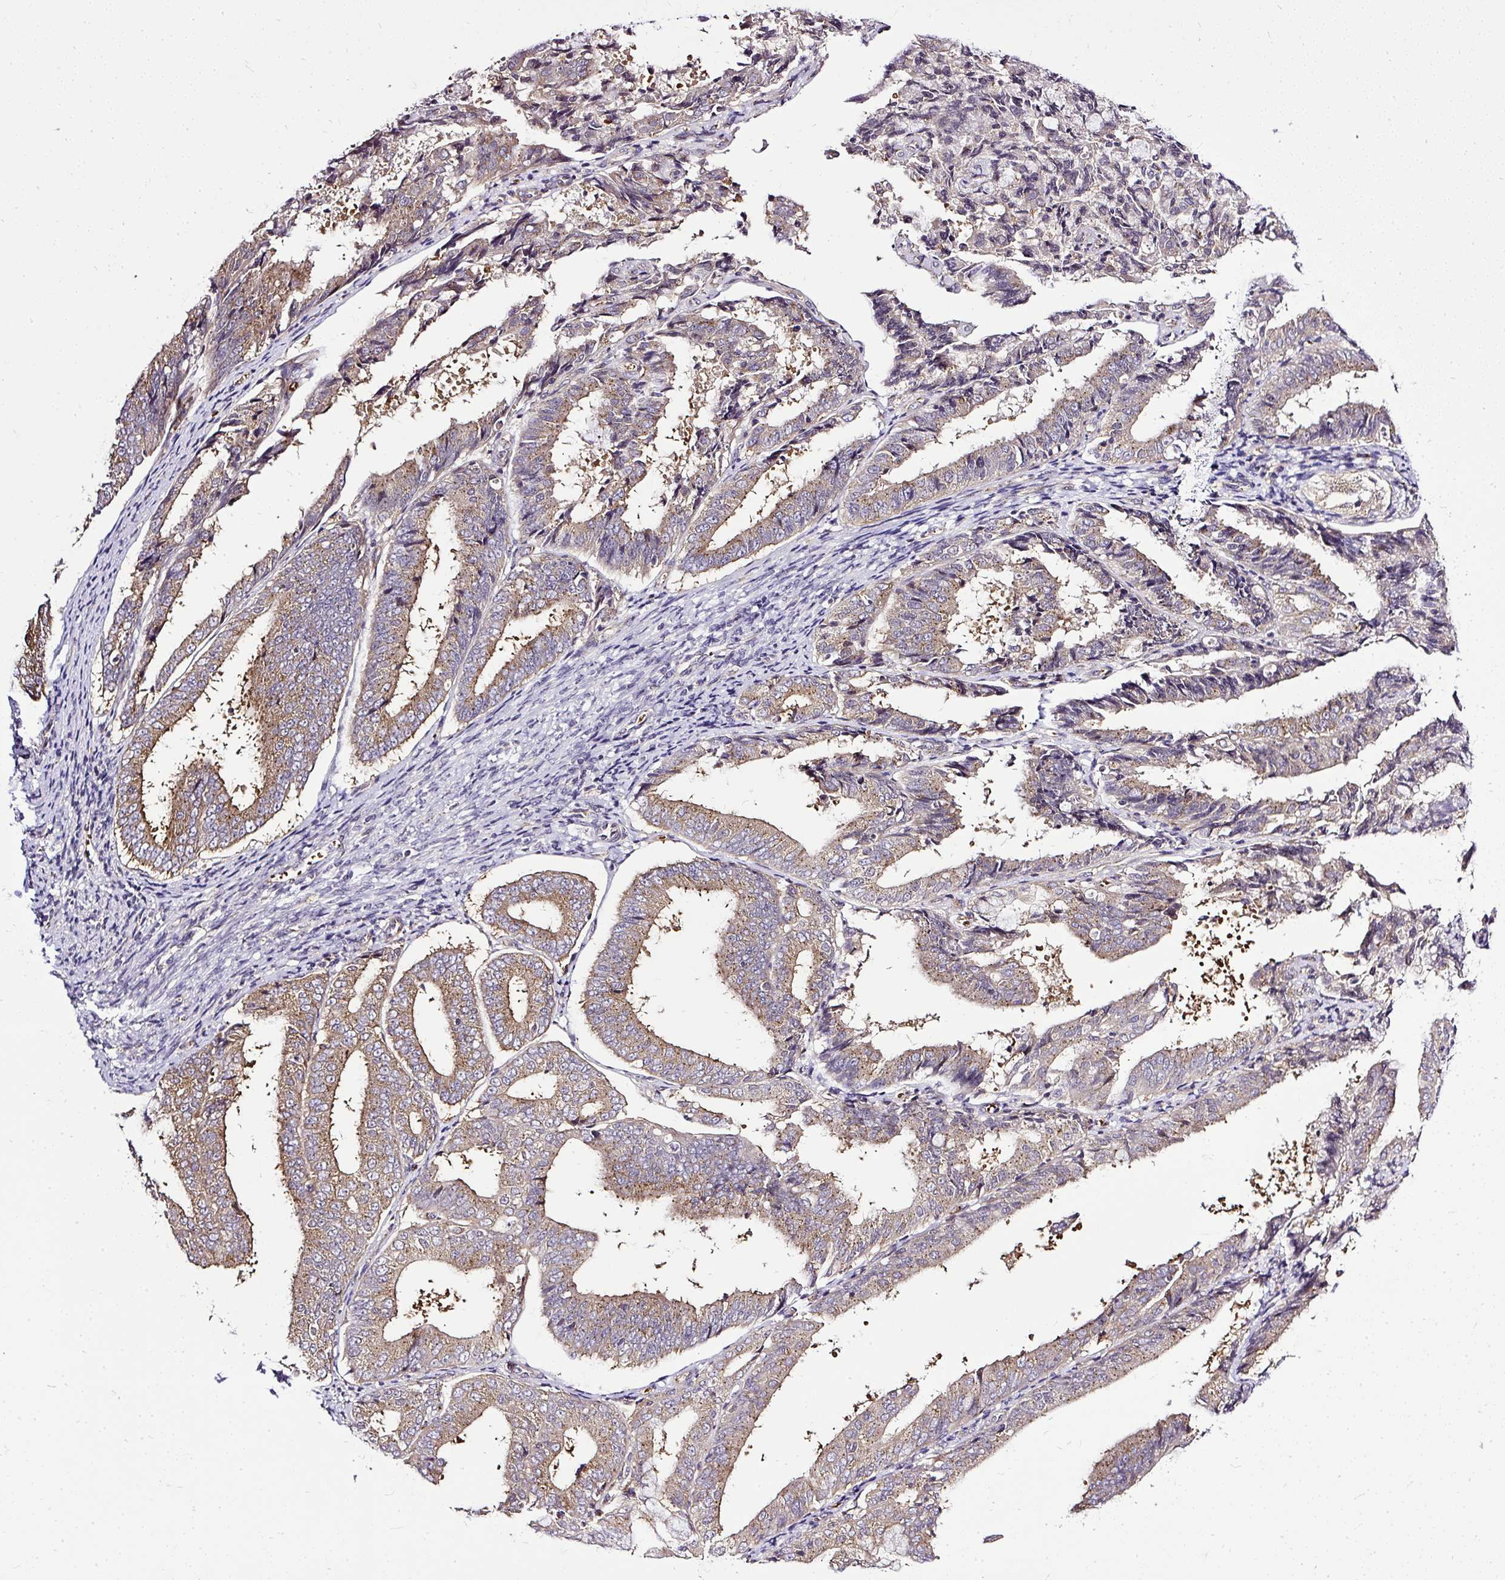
{"staining": {"intensity": "moderate", "quantity": "25%-75%", "location": "cytoplasmic/membranous"}, "tissue": "endometrial cancer", "cell_type": "Tumor cells", "image_type": "cancer", "snomed": [{"axis": "morphology", "description": "Adenocarcinoma, NOS"}, {"axis": "topography", "description": "Endometrium"}], "caption": "Endometrial cancer stained for a protein exhibits moderate cytoplasmic/membranous positivity in tumor cells. (DAB (3,3'-diaminobenzidine) IHC with brightfield microscopy, high magnification).", "gene": "SMC4", "patient": {"sex": "female", "age": 63}}